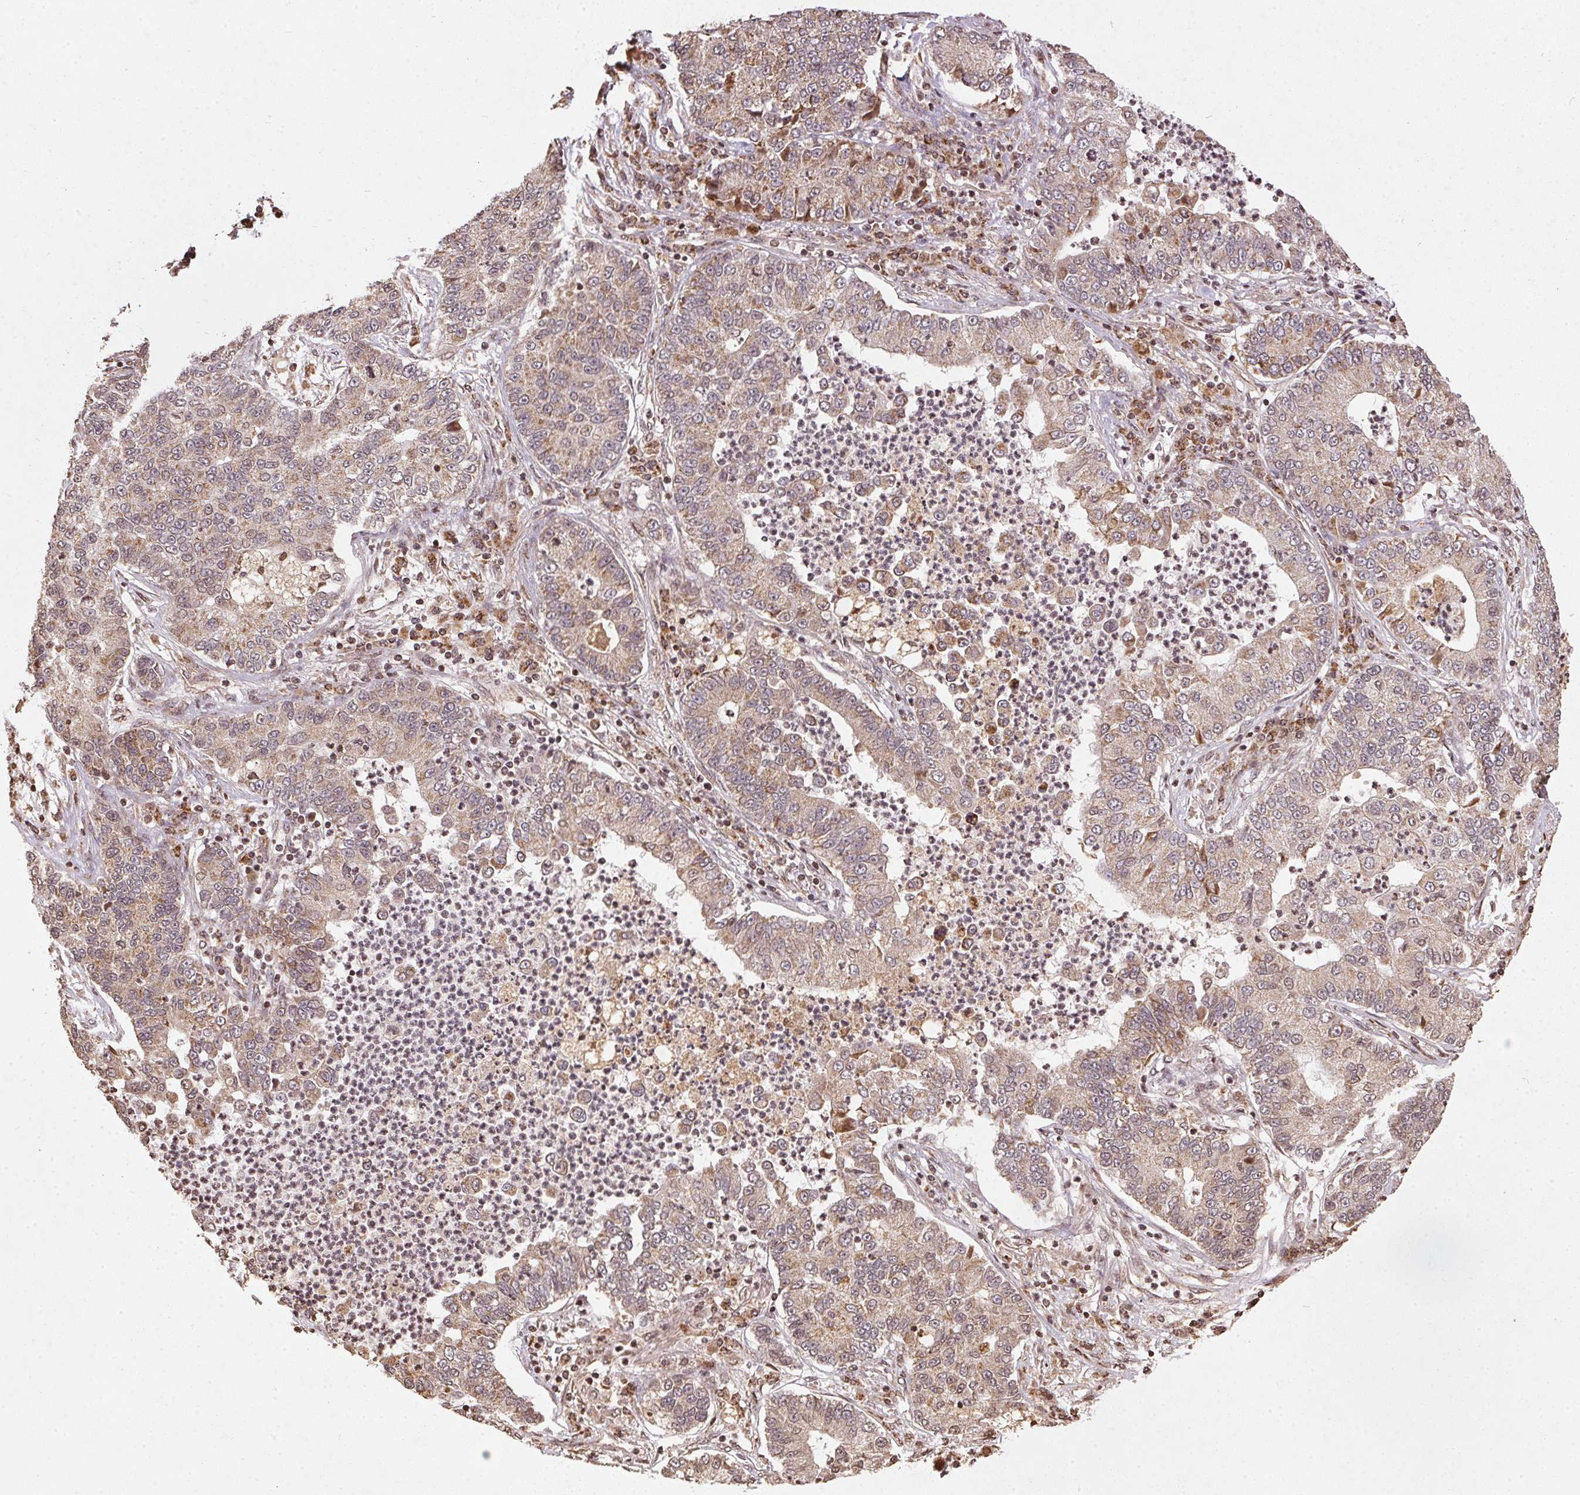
{"staining": {"intensity": "weak", "quantity": ">75%", "location": "cytoplasmic/membranous"}, "tissue": "lung cancer", "cell_type": "Tumor cells", "image_type": "cancer", "snomed": [{"axis": "morphology", "description": "Adenocarcinoma, NOS"}, {"axis": "topography", "description": "Lung"}], "caption": "Brown immunohistochemical staining in human adenocarcinoma (lung) reveals weak cytoplasmic/membranous expression in about >75% of tumor cells. (Brightfield microscopy of DAB IHC at high magnification).", "gene": "SPRED2", "patient": {"sex": "female", "age": 57}}